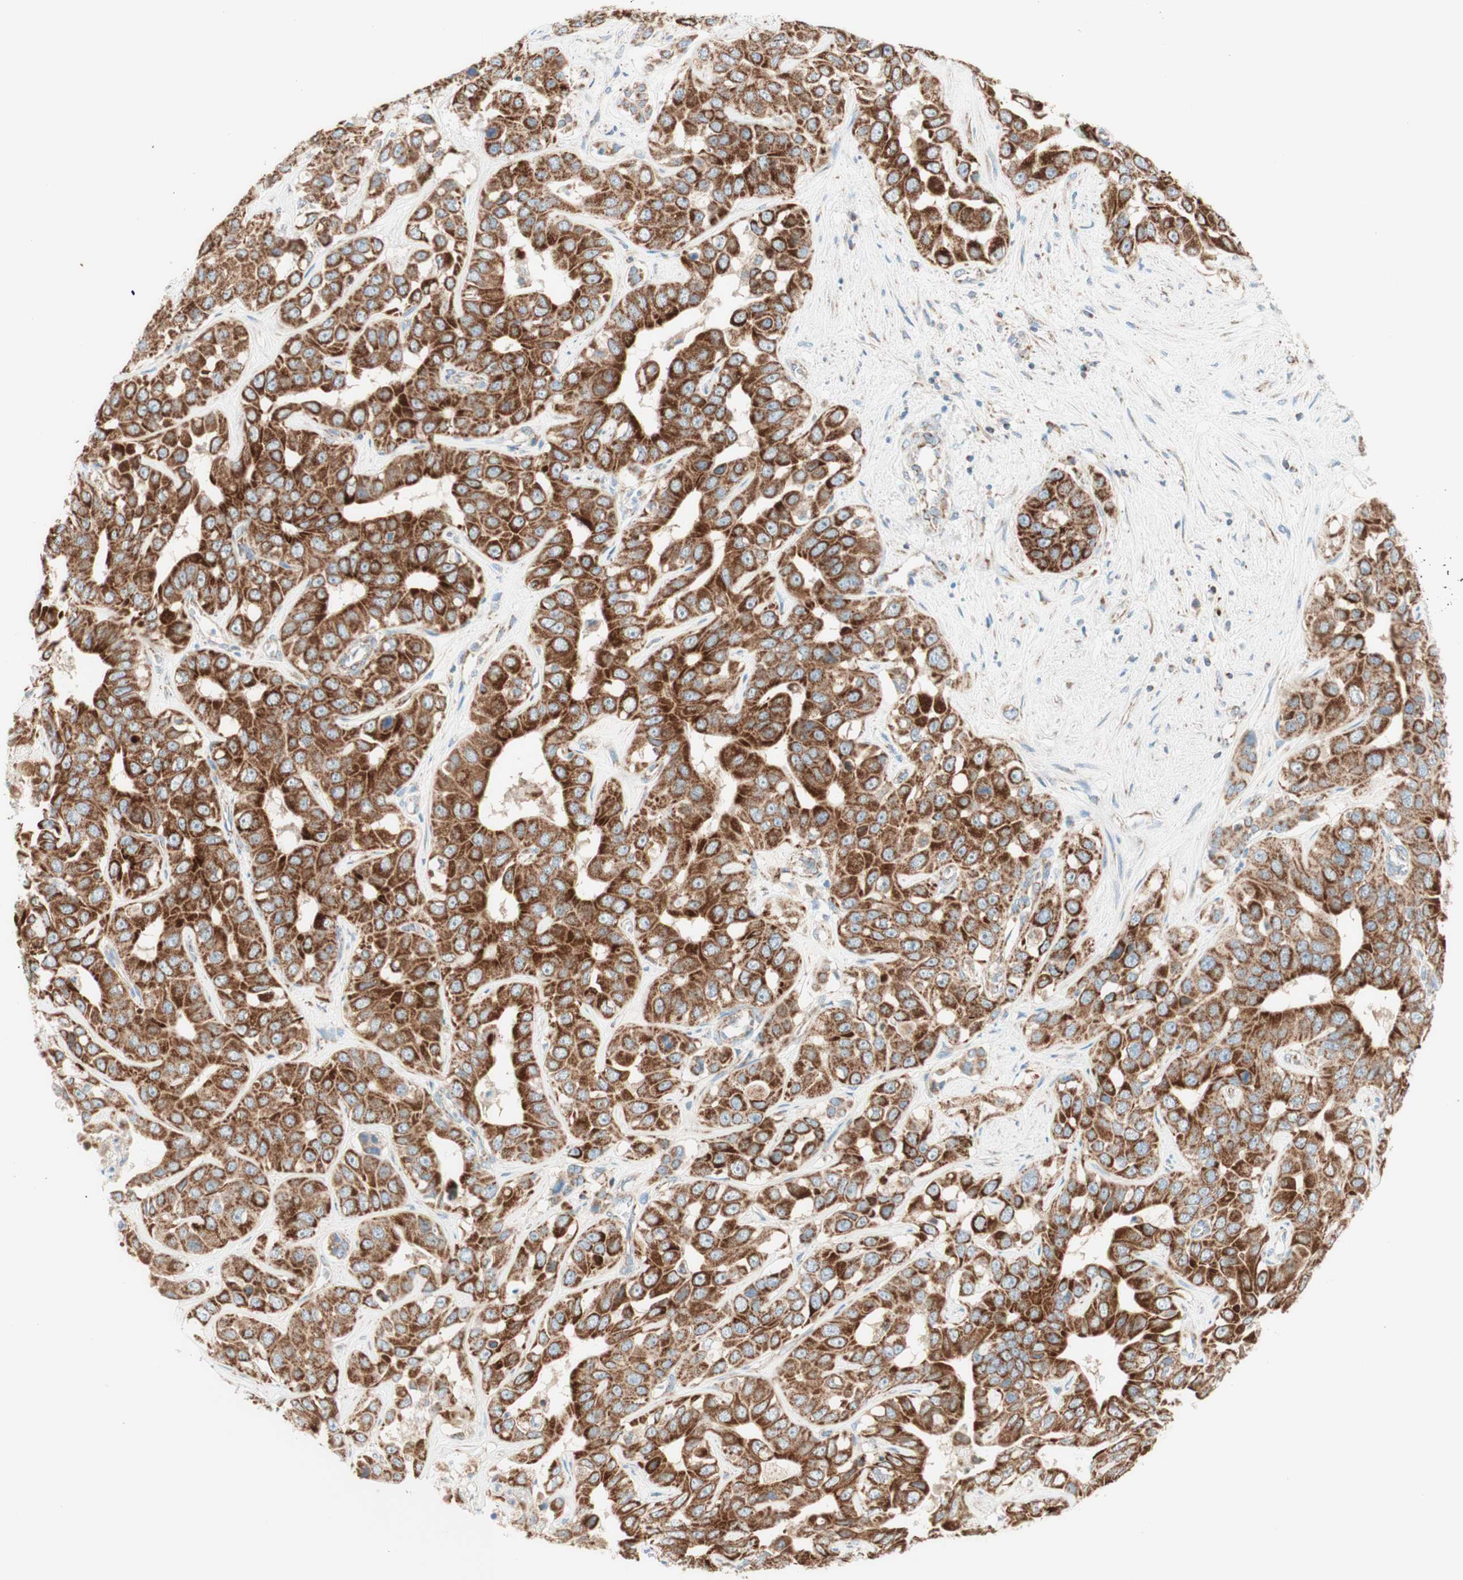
{"staining": {"intensity": "strong", "quantity": ">75%", "location": "cytoplasmic/membranous"}, "tissue": "liver cancer", "cell_type": "Tumor cells", "image_type": "cancer", "snomed": [{"axis": "morphology", "description": "Cholangiocarcinoma"}, {"axis": "topography", "description": "Liver"}], "caption": "Immunohistochemical staining of human cholangiocarcinoma (liver) shows strong cytoplasmic/membranous protein expression in approximately >75% of tumor cells. (Stains: DAB in brown, nuclei in blue, Microscopy: brightfield microscopy at high magnification).", "gene": "TOMM20", "patient": {"sex": "female", "age": 52}}